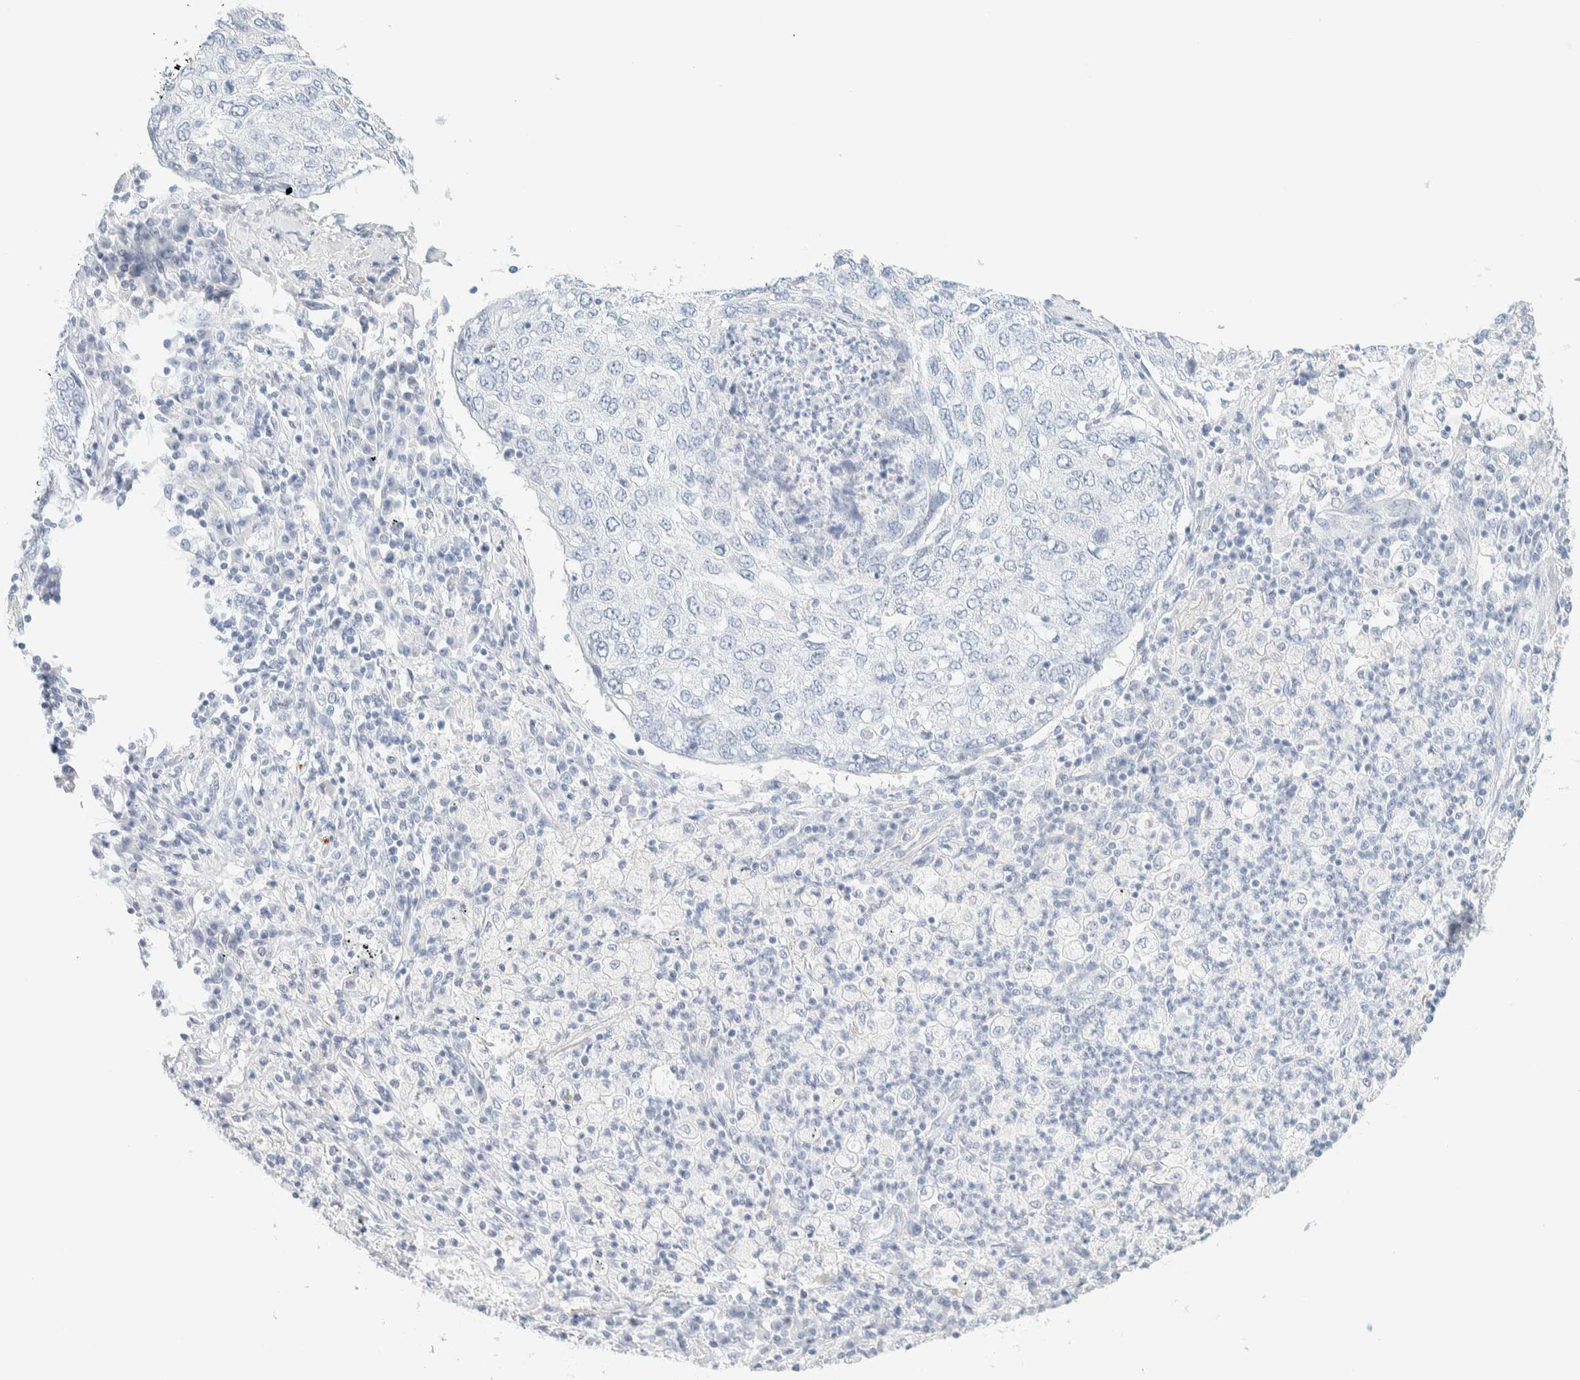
{"staining": {"intensity": "negative", "quantity": "none", "location": "none"}, "tissue": "lung cancer", "cell_type": "Tumor cells", "image_type": "cancer", "snomed": [{"axis": "morphology", "description": "Squamous cell carcinoma, NOS"}, {"axis": "topography", "description": "Lung"}], "caption": "This is an immunohistochemistry histopathology image of human lung cancer (squamous cell carcinoma). There is no staining in tumor cells.", "gene": "AFMID", "patient": {"sex": "female", "age": 63}}